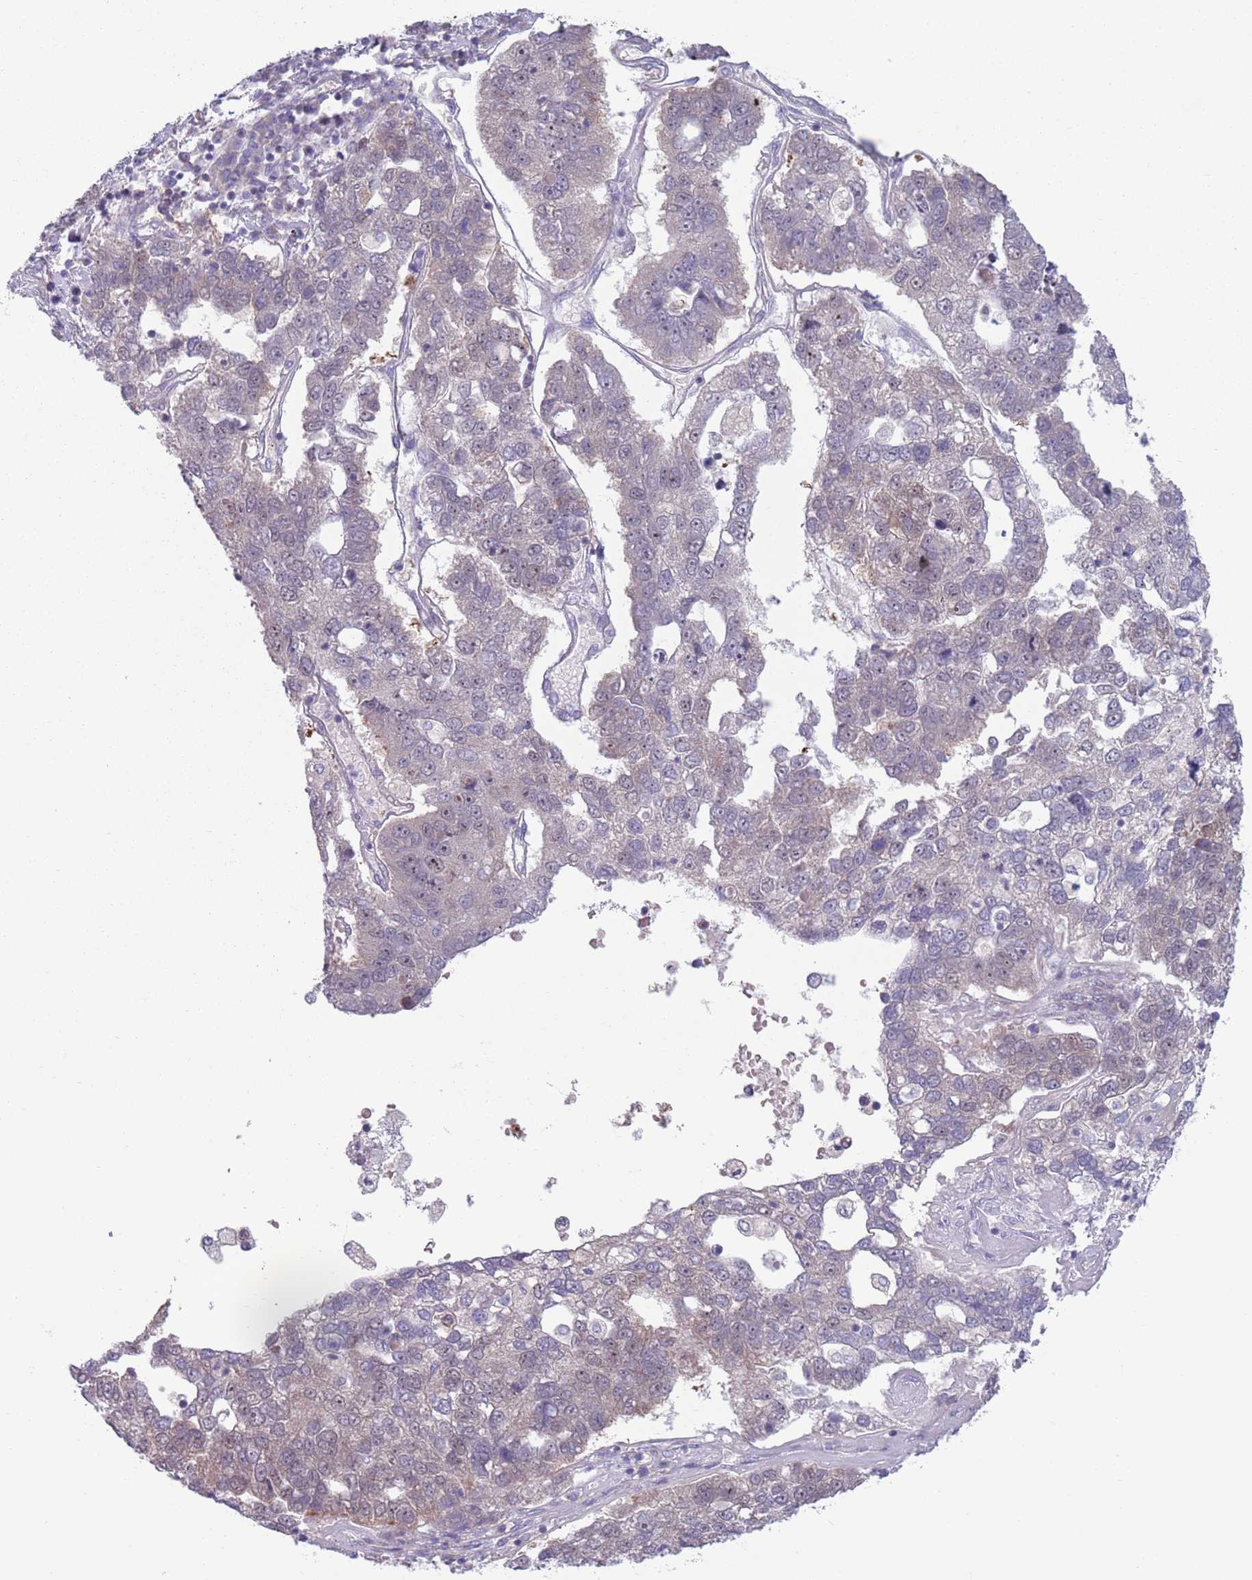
{"staining": {"intensity": "negative", "quantity": "none", "location": "none"}, "tissue": "pancreatic cancer", "cell_type": "Tumor cells", "image_type": "cancer", "snomed": [{"axis": "morphology", "description": "Adenocarcinoma, NOS"}, {"axis": "topography", "description": "Pancreas"}], "caption": "Histopathology image shows no protein staining in tumor cells of pancreatic cancer (adenocarcinoma) tissue.", "gene": "CLNS1A", "patient": {"sex": "female", "age": 61}}